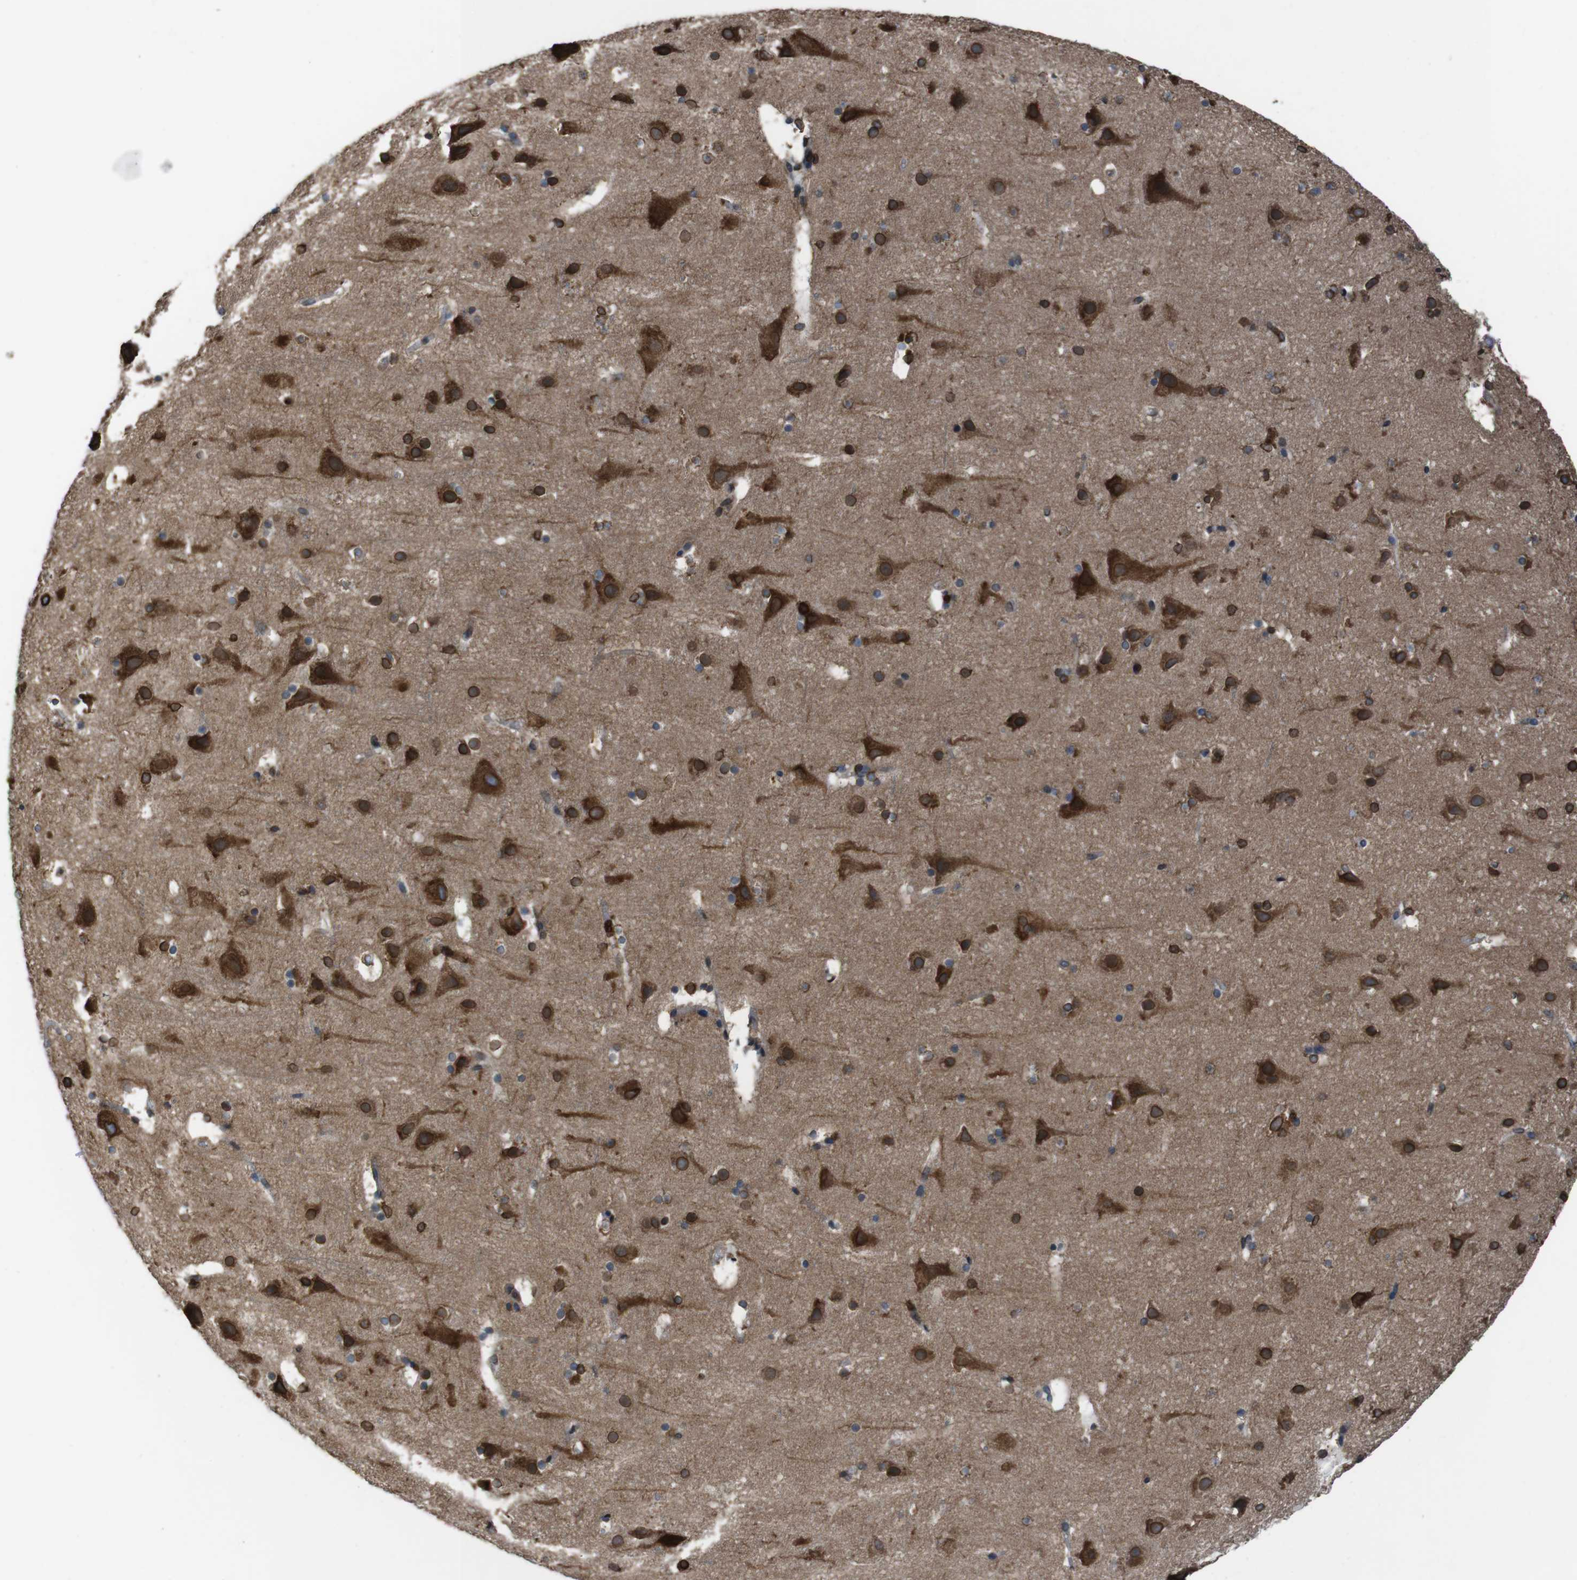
{"staining": {"intensity": "moderate", "quantity": ">75%", "location": "cytoplasmic/membranous"}, "tissue": "cerebral cortex", "cell_type": "Endothelial cells", "image_type": "normal", "snomed": [{"axis": "morphology", "description": "Normal tissue, NOS"}, {"axis": "topography", "description": "Cerebral cortex"}], "caption": "Endothelial cells exhibit medium levels of moderate cytoplasmic/membranous staining in approximately >75% of cells in benign cerebral cortex.", "gene": "APMAP", "patient": {"sex": "male", "age": 45}}